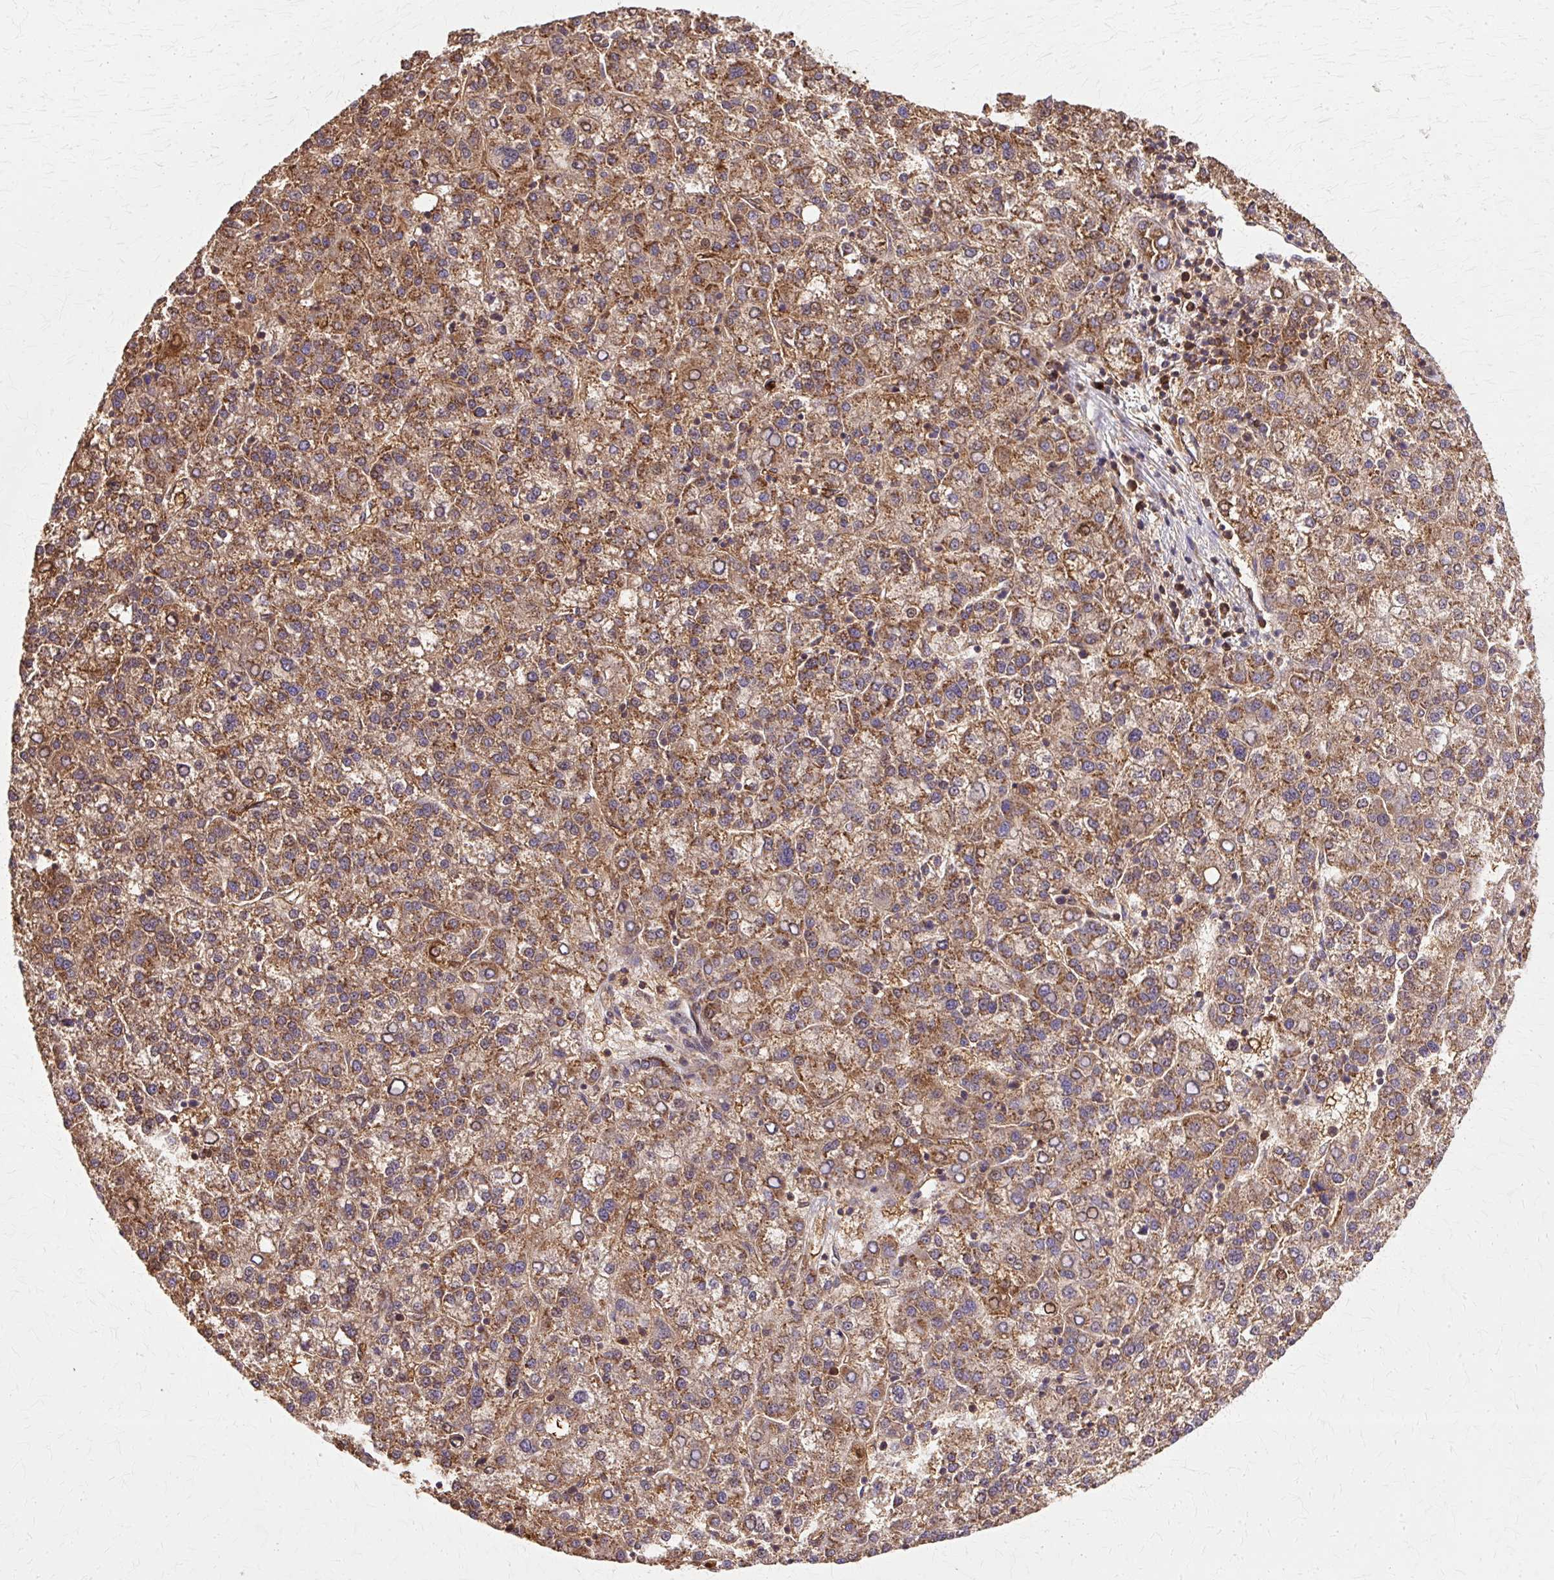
{"staining": {"intensity": "moderate", "quantity": ">75%", "location": "cytoplasmic/membranous"}, "tissue": "liver cancer", "cell_type": "Tumor cells", "image_type": "cancer", "snomed": [{"axis": "morphology", "description": "Carcinoma, Hepatocellular, NOS"}, {"axis": "topography", "description": "Liver"}], "caption": "A medium amount of moderate cytoplasmic/membranous staining is identified in approximately >75% of tumor cells in liver hepatocellular carcinoma tissue.", "gene": "COPB1", "patient": {"sex": "female", "age": 58}}